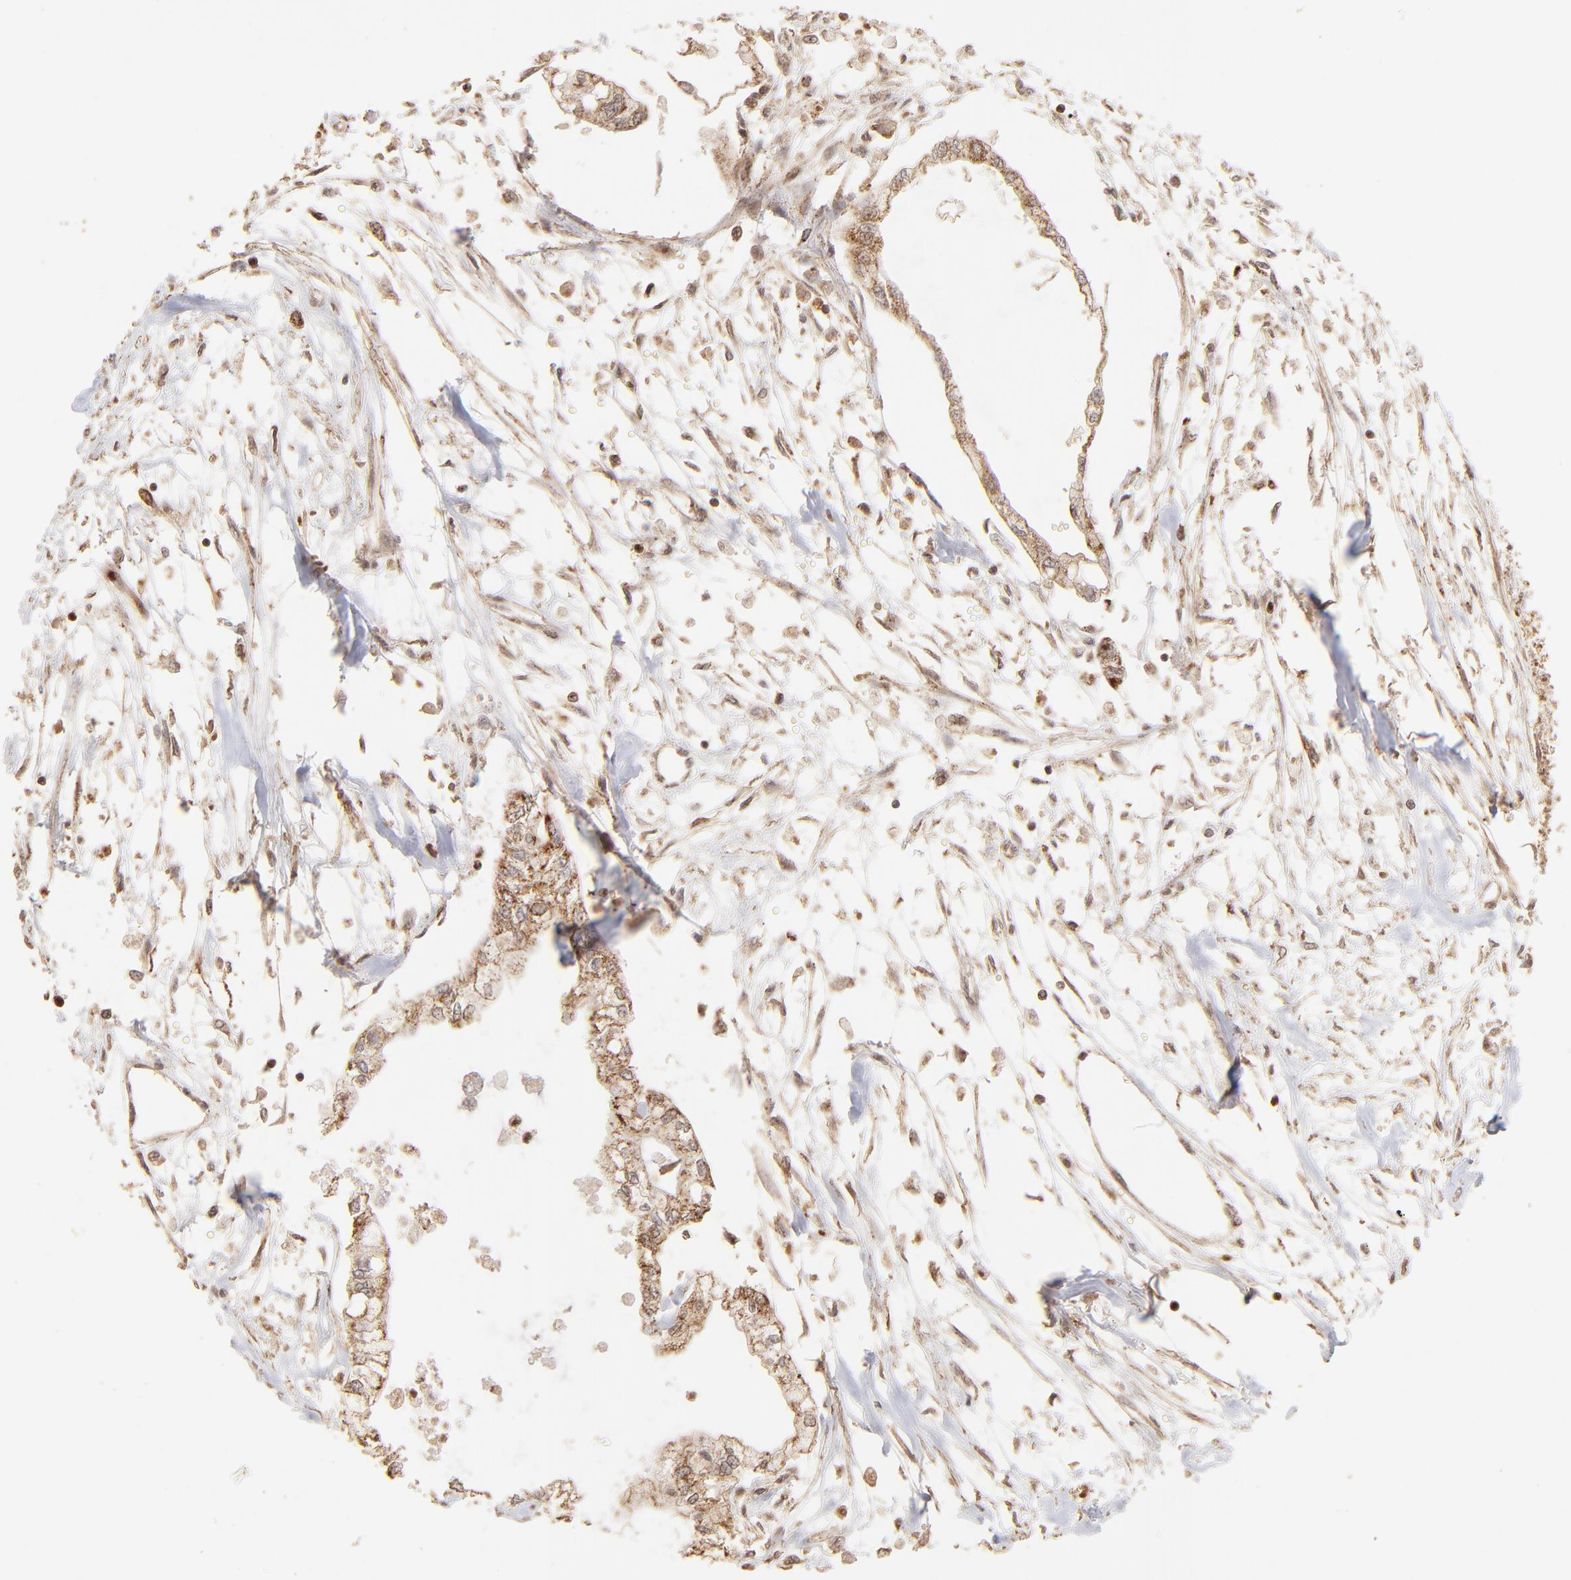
{"staining": {"intensity": "weak", "quantity": "25%-75%", "location": "cytoplasmic/membranous"}, "tissue": "pancreatic cancer", "cell_type": "Tumor cells", "image_type": "cancer", "snomed": [{"axis": "morphology", "description": "Adenocarcinoma, NOS"}, {"axis": "topography", "description": "Pancreas"}], "caption": "The photomicrograph shows immunohistochemical staining of adenocarcinoma (pancreatic). There is weak cytoplasmic/membranous positivity is appreciated in about 25%-75% of tumor cells.", "gene": "MED15", "patient": {"sex": "male", "age": 79}}